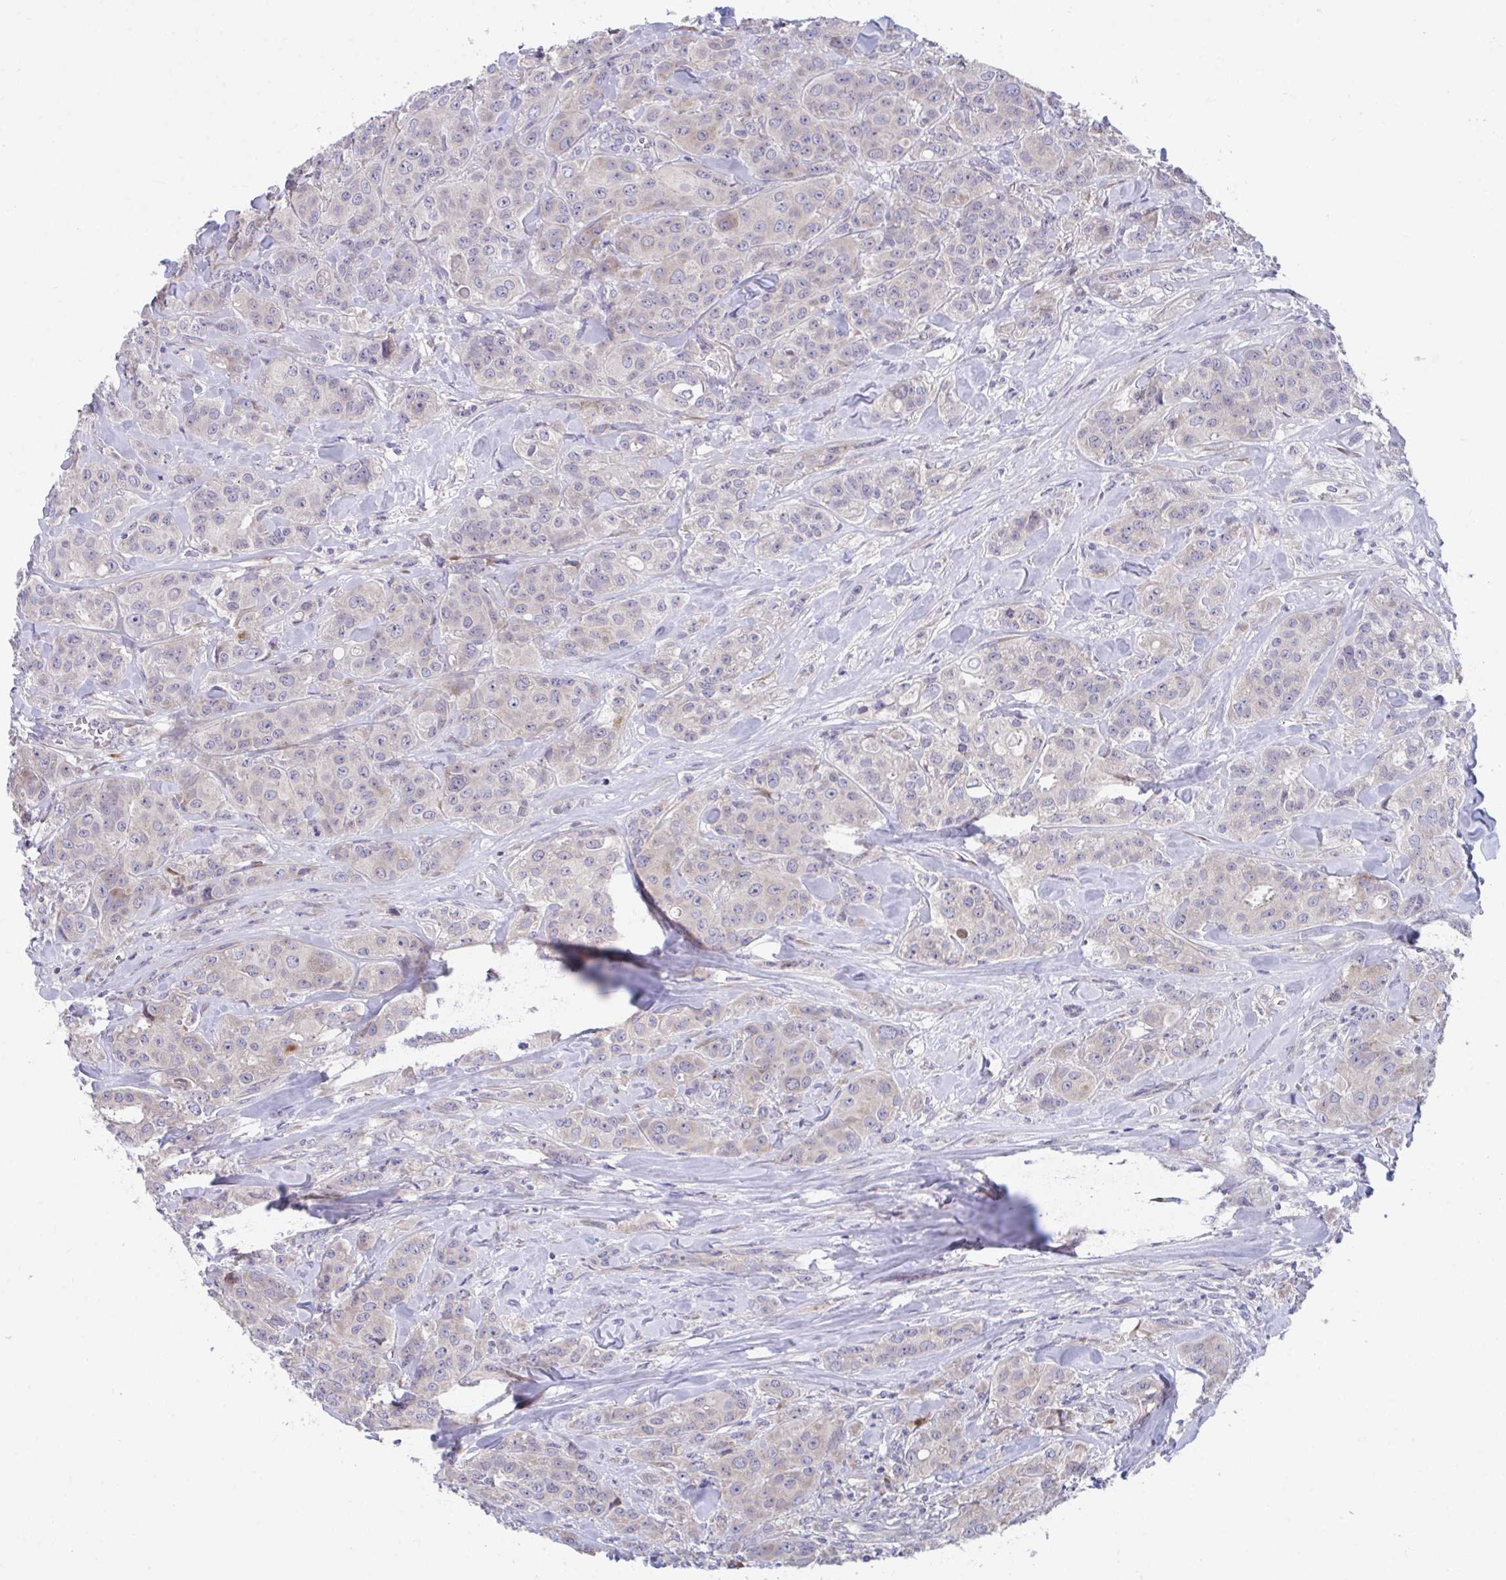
{"staining": {"intensity": "weak", "quantity": "<25%", "location": "cytoplasmic/membranous"}, "tissue": "breast cancer", "cell_type": "Tumor cells", "image_type": "cancer", "snomed": [{"axis": "morphology", "description": "Normal tissue, NOS"}, {"axis": "morphology", "description": "Duct carcinoma"}, {"axis": "topography", "description": "Breast"}], "caption": "Tumor cells show no significant protein positivity in breast cancer.", "gene": "SUSD4", "patient": {"sex": "female", "age": 43}}